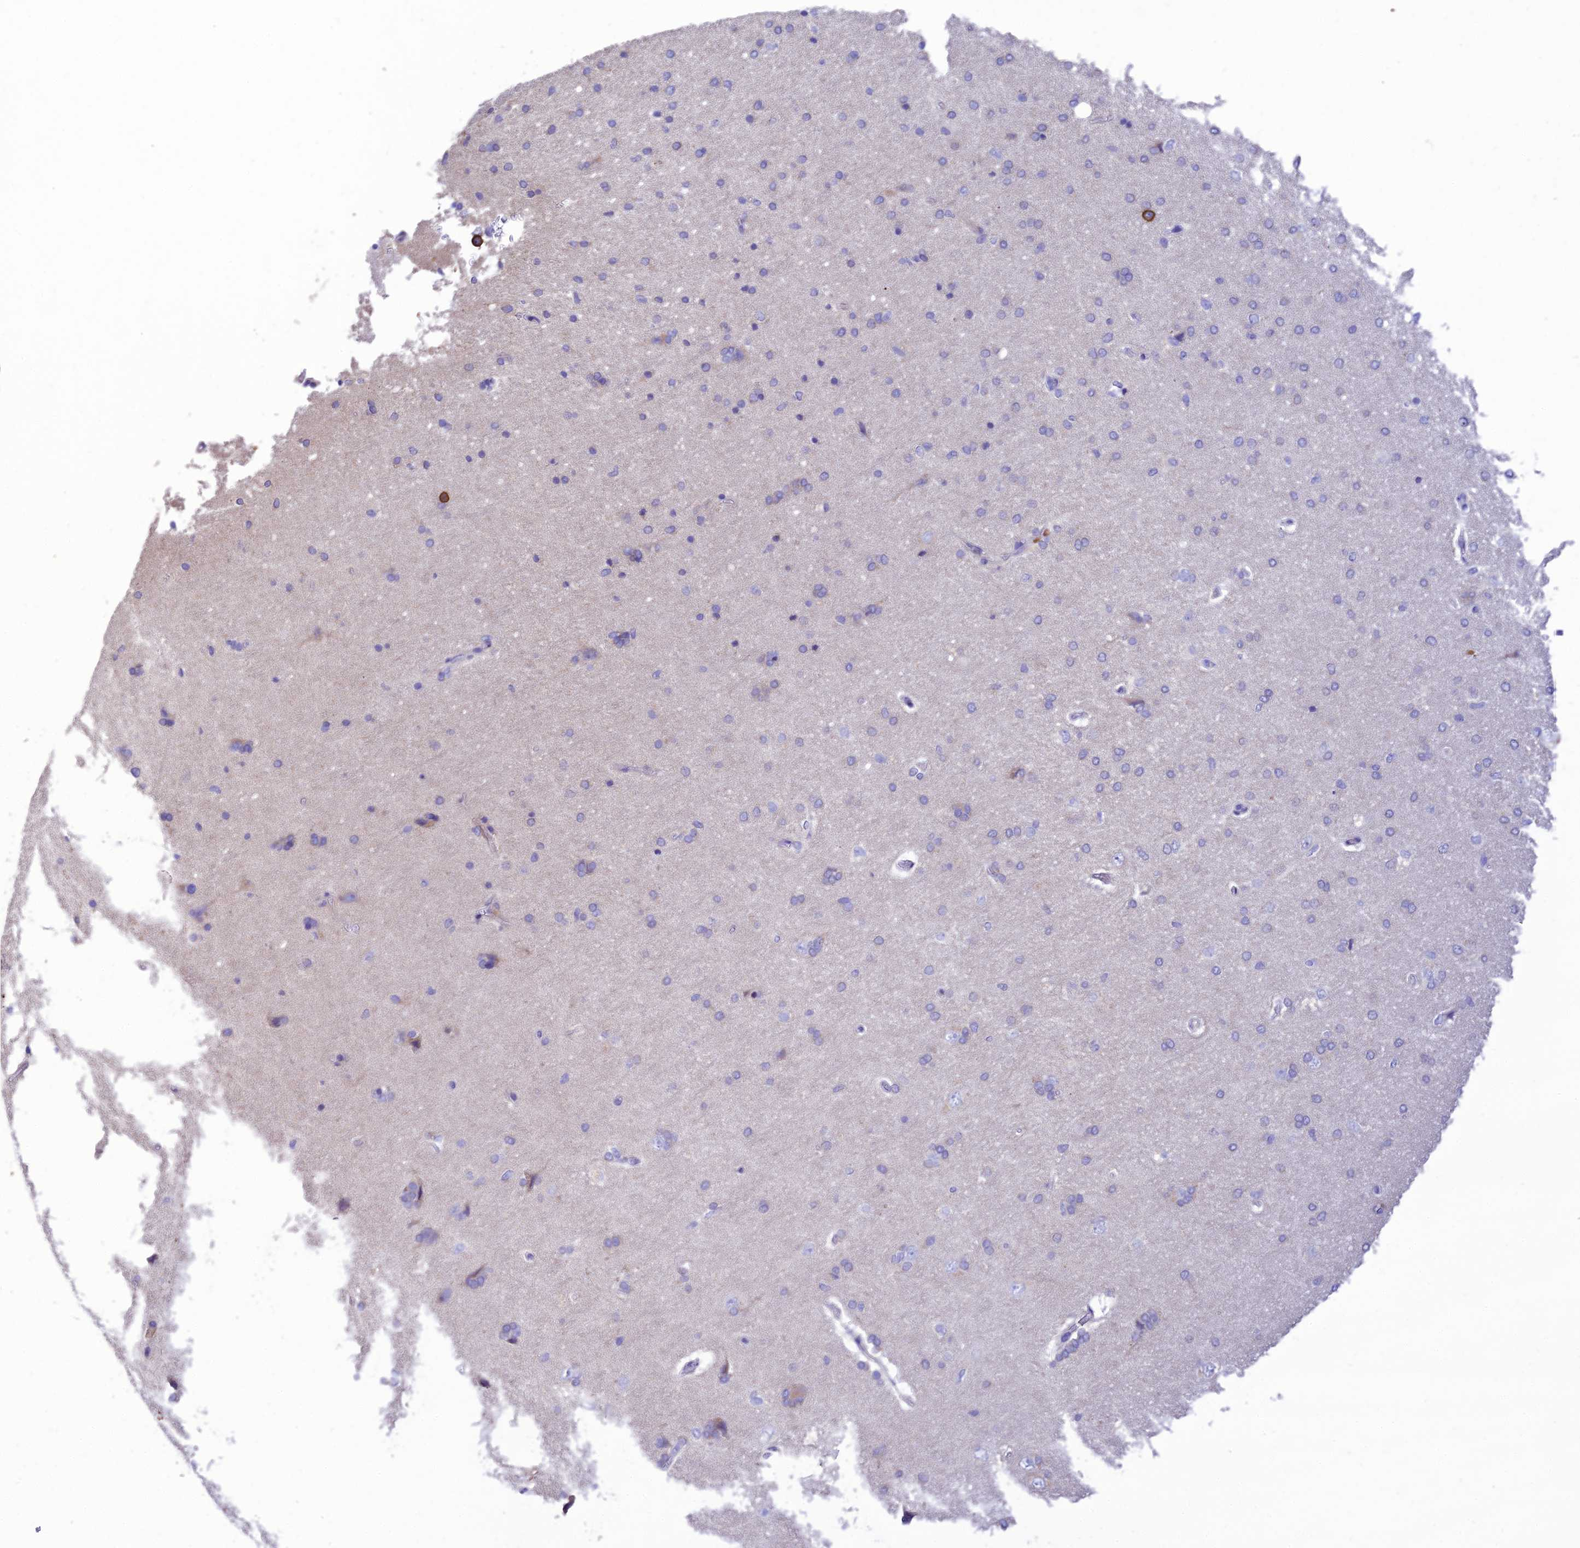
{"staining": {"intensity": "negative", "quantity": "none", "location": "none"}, "tissue": "cerebral cortex", "cell_type": "Endothelial cells", "image_type": "normal", "snomed": [{"axis": "morphology", "description": "Normal tissue, NOS"}, {"axis": "topography", "description": "Cerebral cortex"}], "caption": "High magnification brightfield microscopy of benign cerebral cortex stained with DAB (3,3'-diaminobenzidine) (brown) and counterstained with hematoxylin (blue): endothelial cells show no significant staining. Brightfield microscopy of immunohistochemistry (IHC) stained with DAB (3,3'-diaminobenzidine) (brown) and hematoxylin (blue), captured at high magnification.", "gene": "PTPRCAP", "patient": {"sex": "male", "age": 62}}